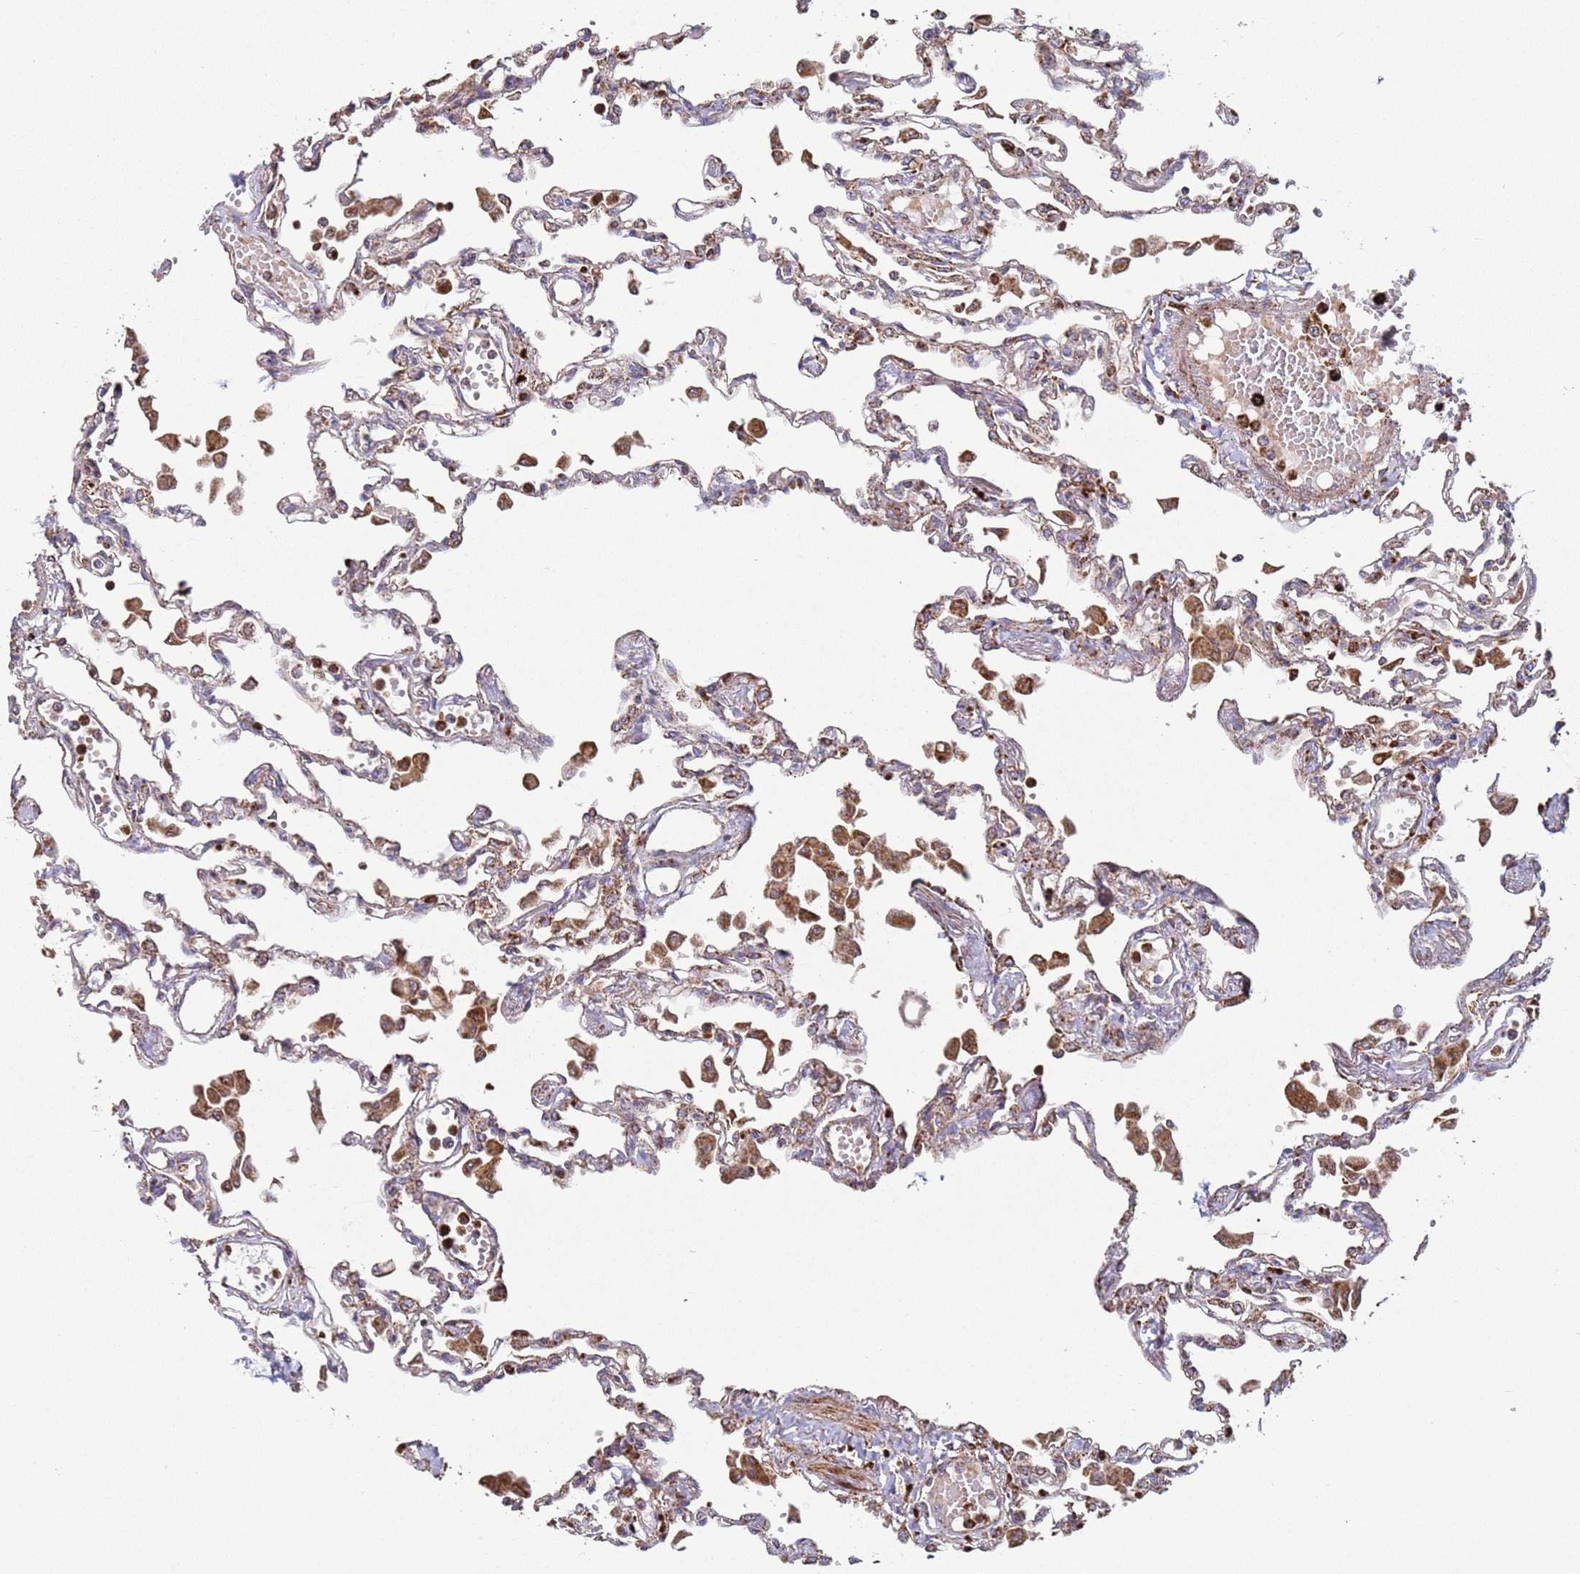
{"staining": {"intensity": "weak", "quantity": "25%-75%", "location": "cytoplasmic/membranous"}, "tissue": "lung", "cell_type": "Alveolar cells", "image_type": "normal", "snomed": [{"axis": "morphology", "description": "Normal tissue, NOS"}, {"axis": "topography", "description": "Bronchus"}, {"axis": "topography", "description": "Lung"}], "caption": "Alveolar cells display weak cytoplasmic/membranous expression in approximately 25%-75% of cells in benign lung.", "gene": "FBXO33", "patient": {"sex": "female", "age": 49}}